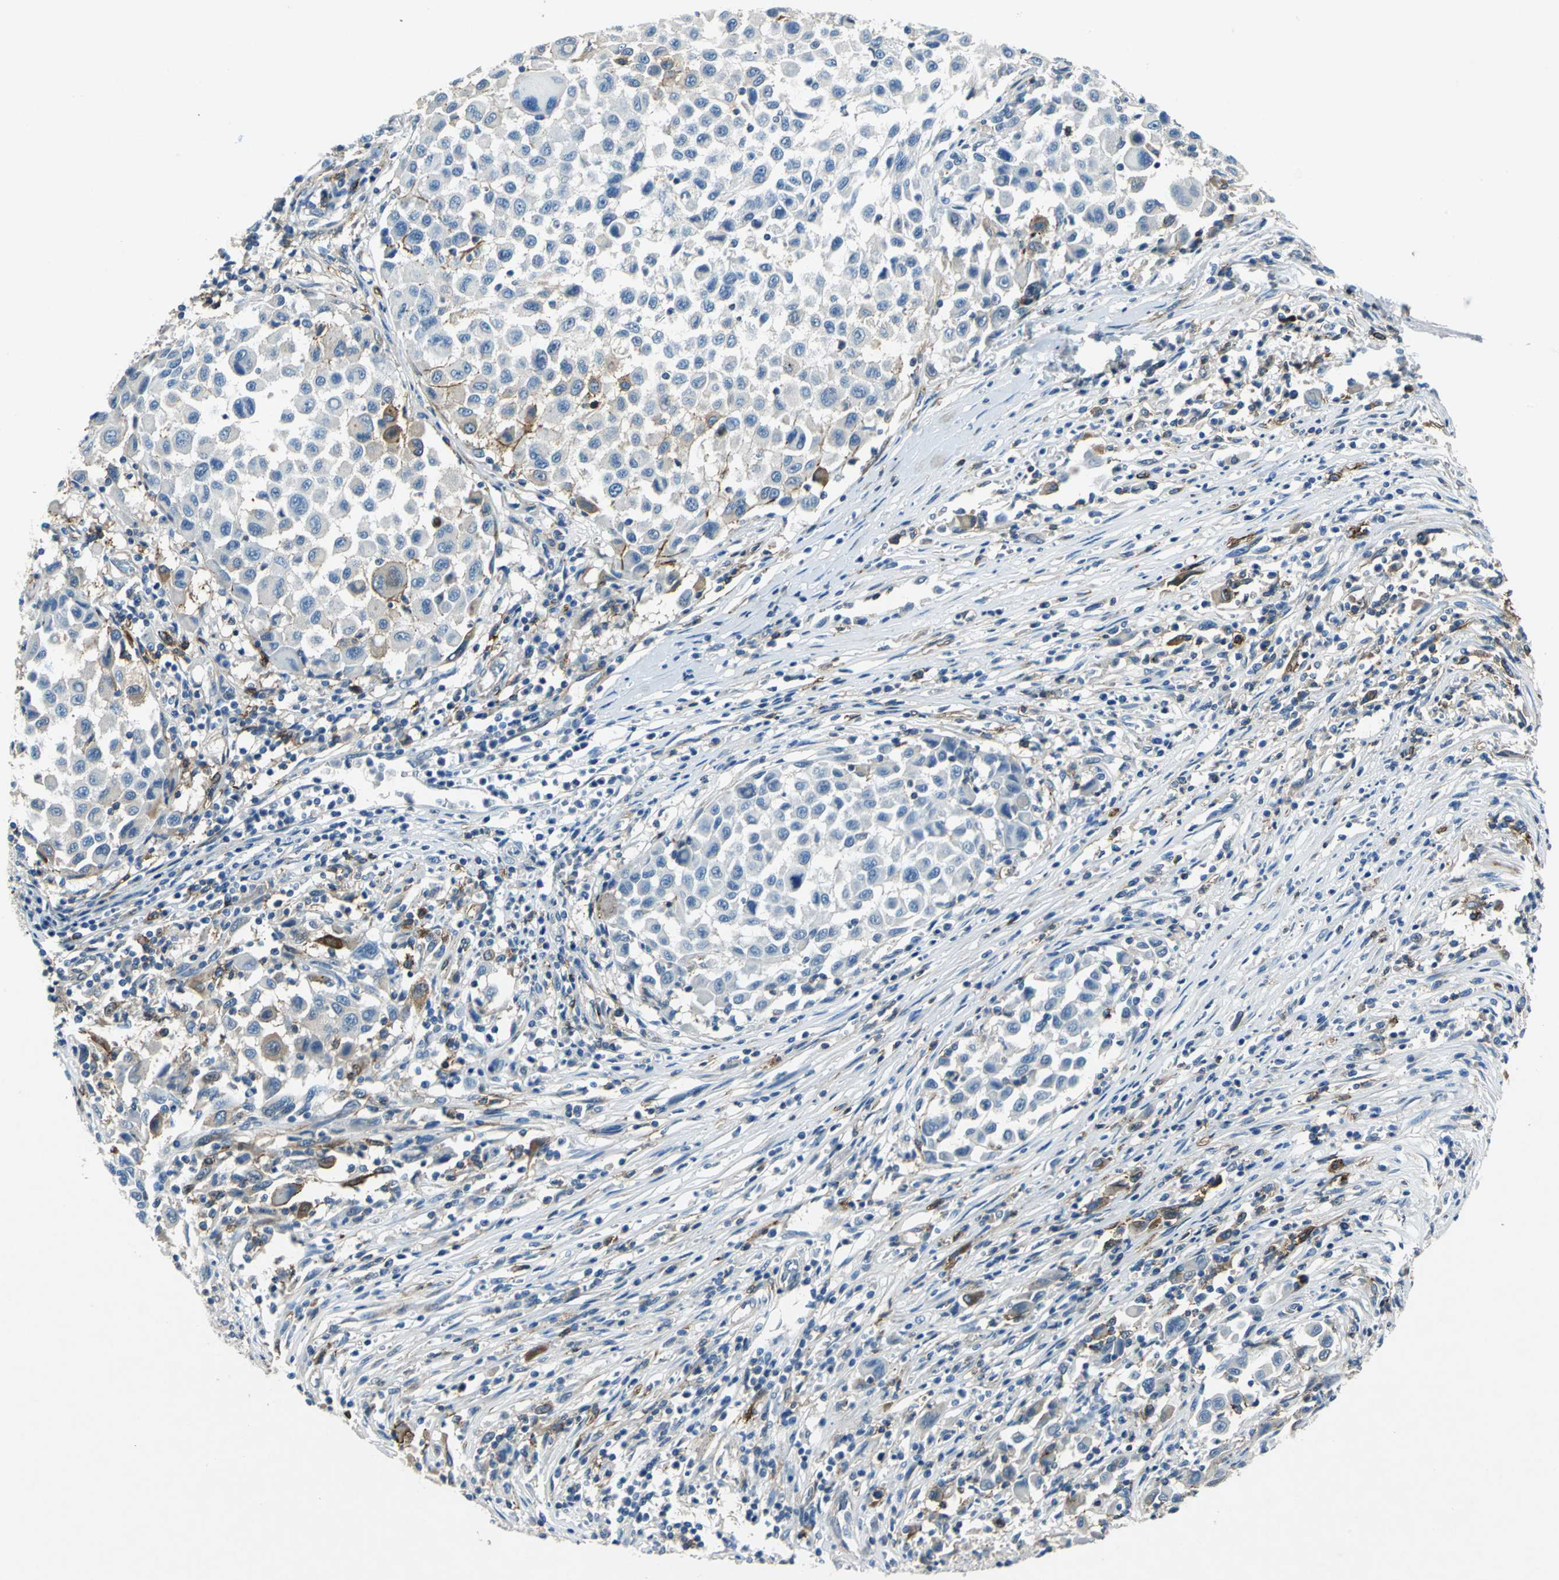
{"staining": {"intensity": "negative", "quantity": "none", "location": "none"}, "tissue": "melanoma", "cell_type": "Tumor cells", "image_type": "cancer", "snomed": [{"axis": "morphology", "description": "Malignant melanoma, Metastatic site"}, {"axis": "topography", "description": "Lymph node"}], "caption": "Immunohistochemical staining of human melanoma shows no significant positivity in tumor cells.", "gene": "RPS13", "patient": {"sex": "male", "age": 61}}